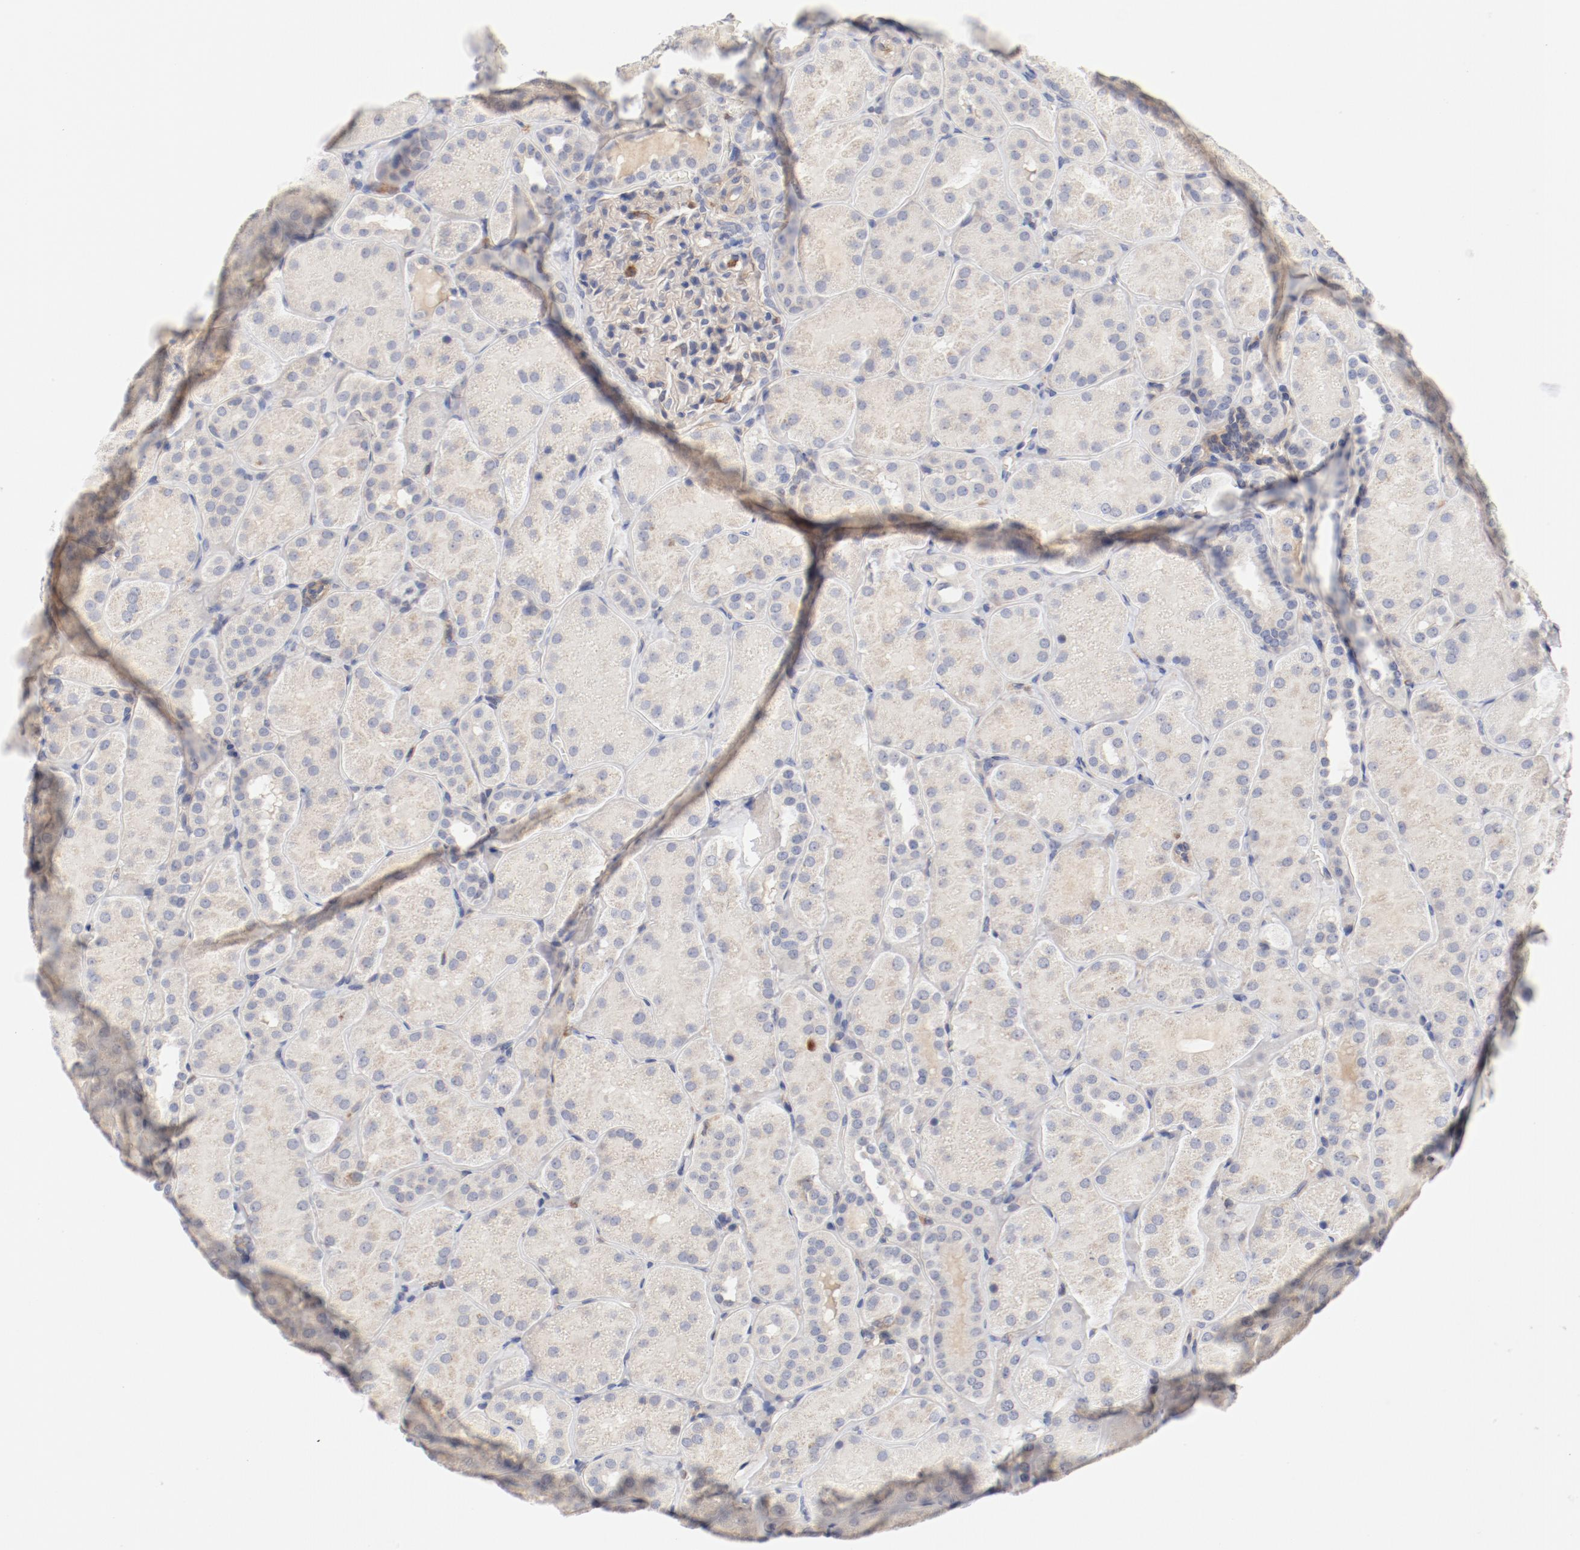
{"staining": {"intensity": "negative", "quantity": "none", "location": "none"}, "tissue": "kidney", "cell_type": "Cells in glomeruli", "image_type": "normal", "snomed": [{"axis": "morphology", "description": "Normal tissue, NOS"}, {"axis": "topography", "description": "Kidney"}], "caption": "IHC image of normal human kidney stained for a protein (brown), which reveals no positivity in cells in glomeruli. Brightfield microscopy of IHC stained with DAB (brown) and hematoxylin (blue), captured at high magnification.", "gene": "CBL", "patient": {"sex": "male", "age": 28}}